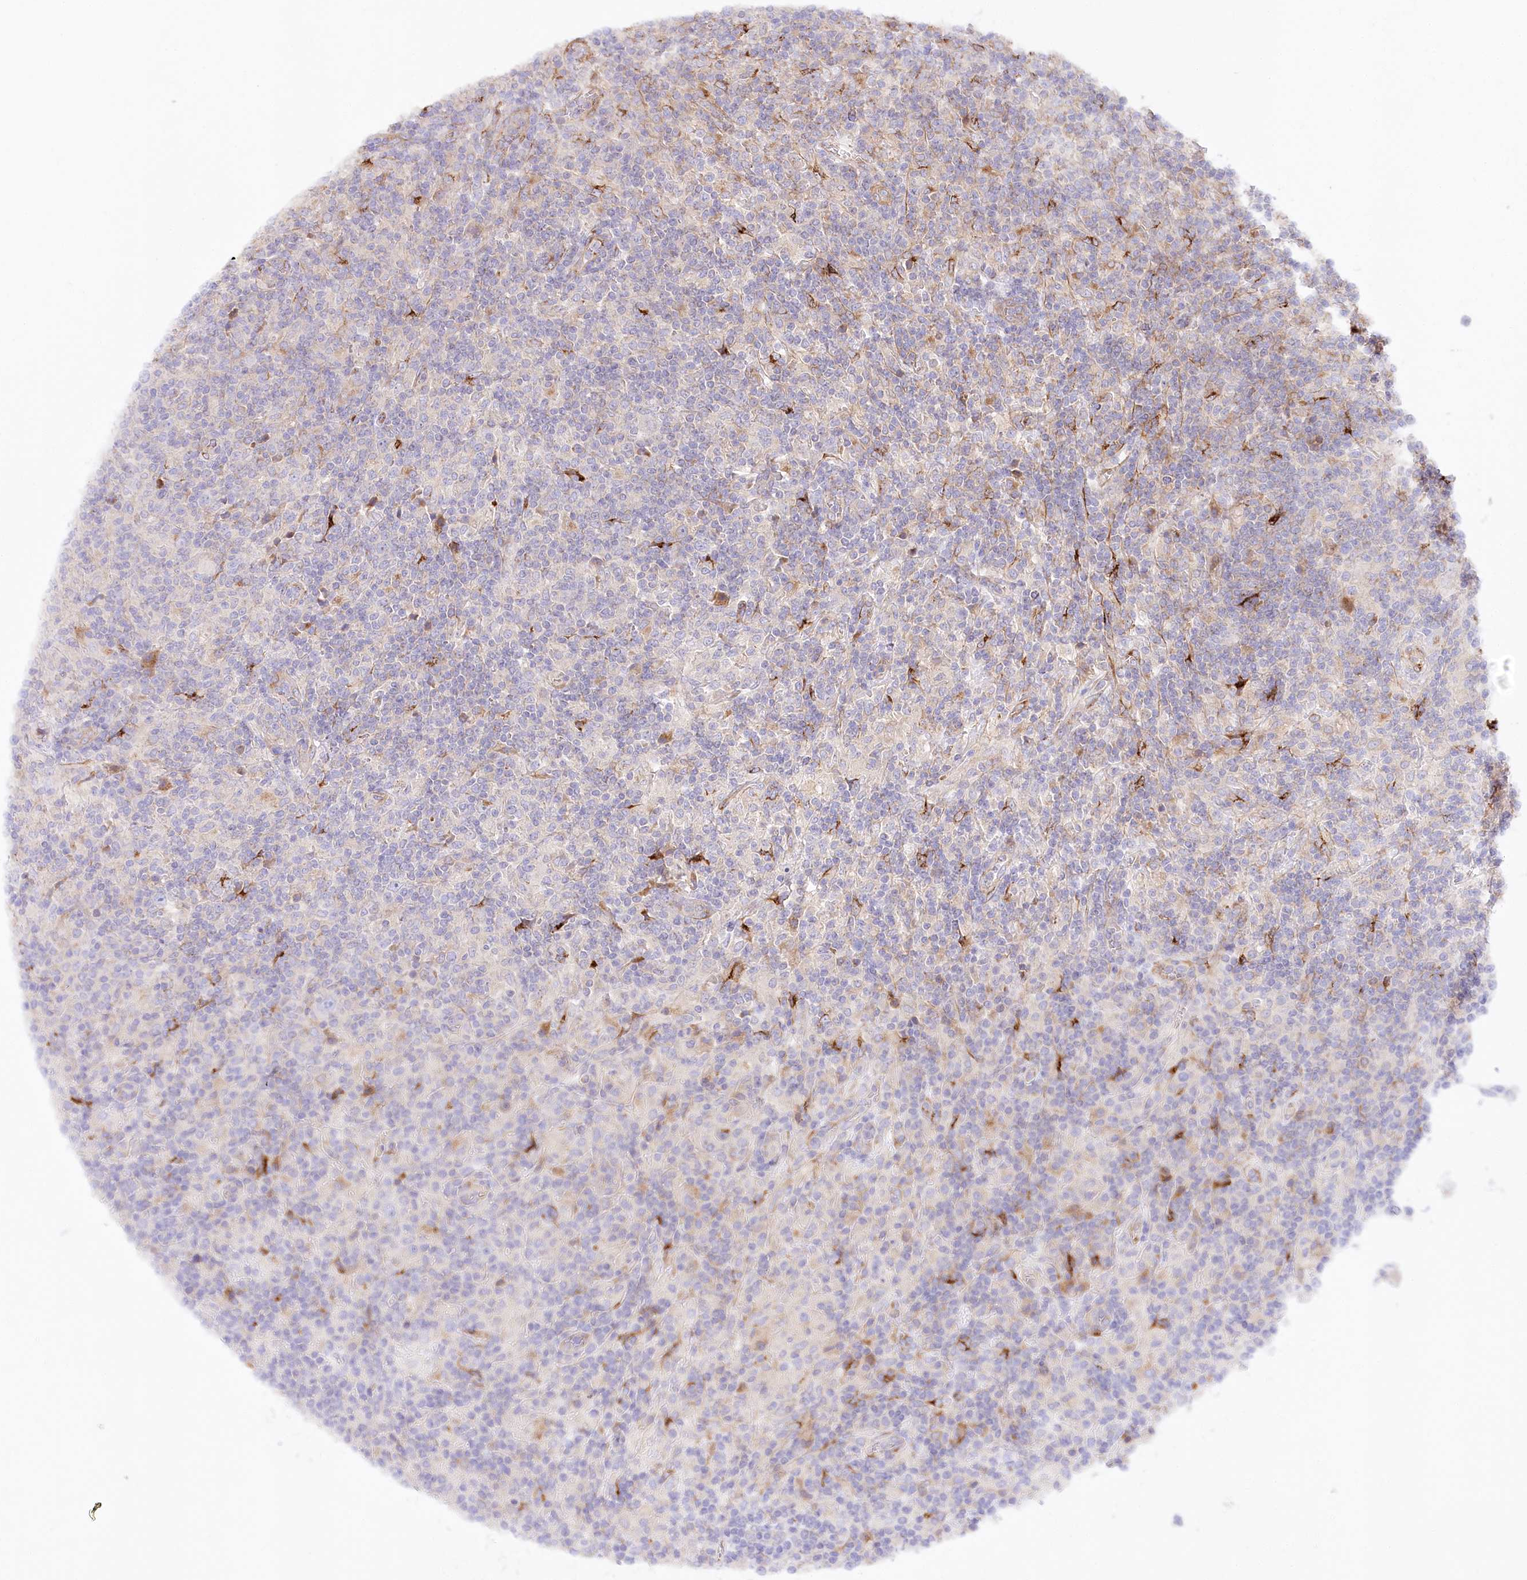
{"staining": {"intensity": "moderate", "quantity": "<25%", "location": "cytoplasmic/membranous"}, "tissue": "lymphoma", "cell_type": "Tumor cells", "image_type": "cancer", "snomed": [{"axis": "morphology", "description": "Hodgkin's disease, NOS"}, {"axis": "topography", "description": "Lymph node"}], "caption": "Immunohistochemistry (IHC) staining of Hodgkin's disease, which demonstrates low levels of moderate cytoplasmic/membranous staining in approximately <25% of tumor cells indicating moderate cytoplasmic/membranous protein expression. The staining was performed using DAB (brown) for protein detection and nuclei were counterstained in hematoxylin (blue).", "gene": "ABRAXAS2", "patient": {"sex": "male", "age": 70}}